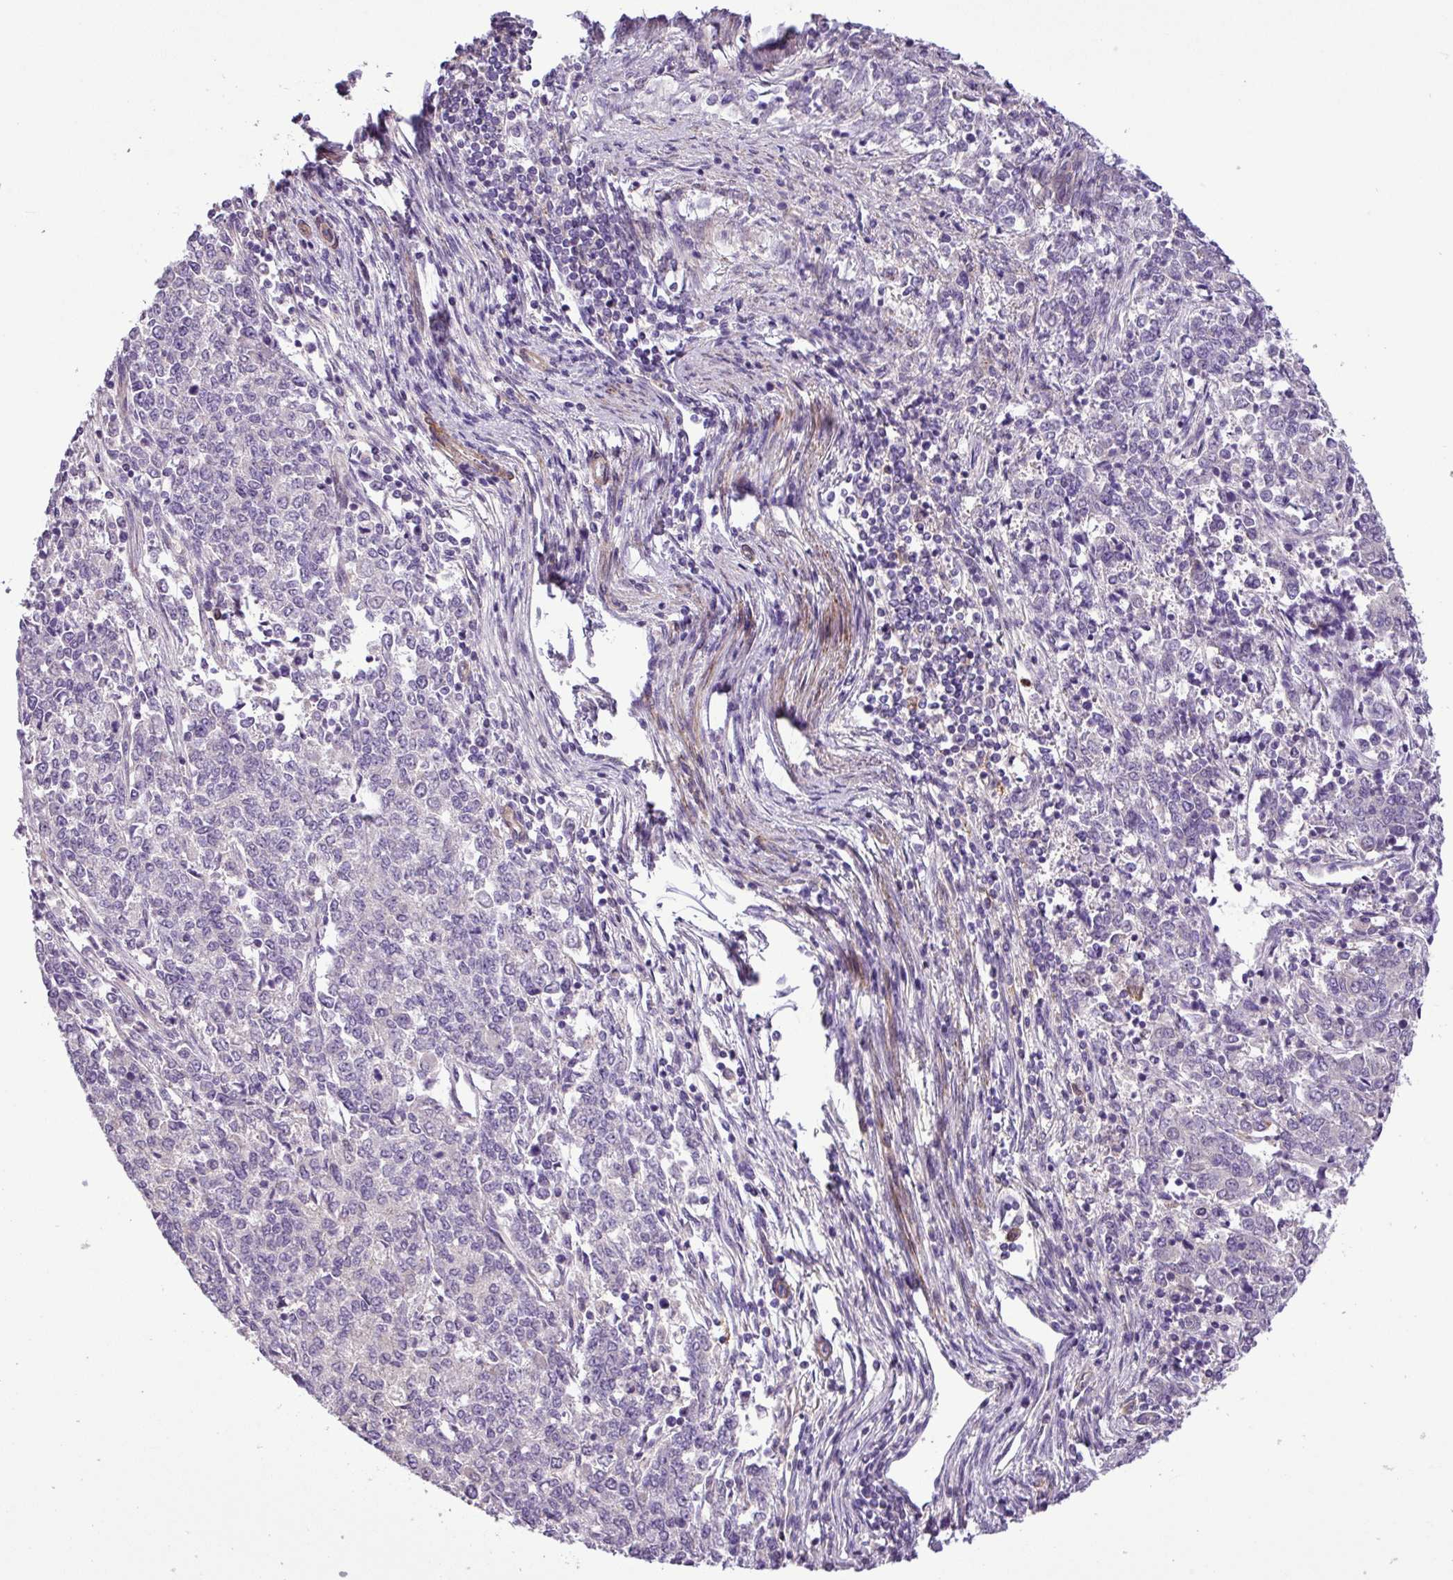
{"staining": {"intensity": "negative", "quantity": "none", "location": "none"}, "tissue": "endometrial cancer", "cell_type": "Tumor cells", "image_type": "cancer", "snomed": [{"axis": "morphology", "description": "Adenocarcinoma, NOS"}, {"axis": "topography", "description": "Endometrium"}], "caption": "Protein analysis of adenocarcinoma (endometrial) demonstrates no significant positivity in tumor cells.", "gene": "NBEAL2", "patient": {"sex": "female", "age": 50}}